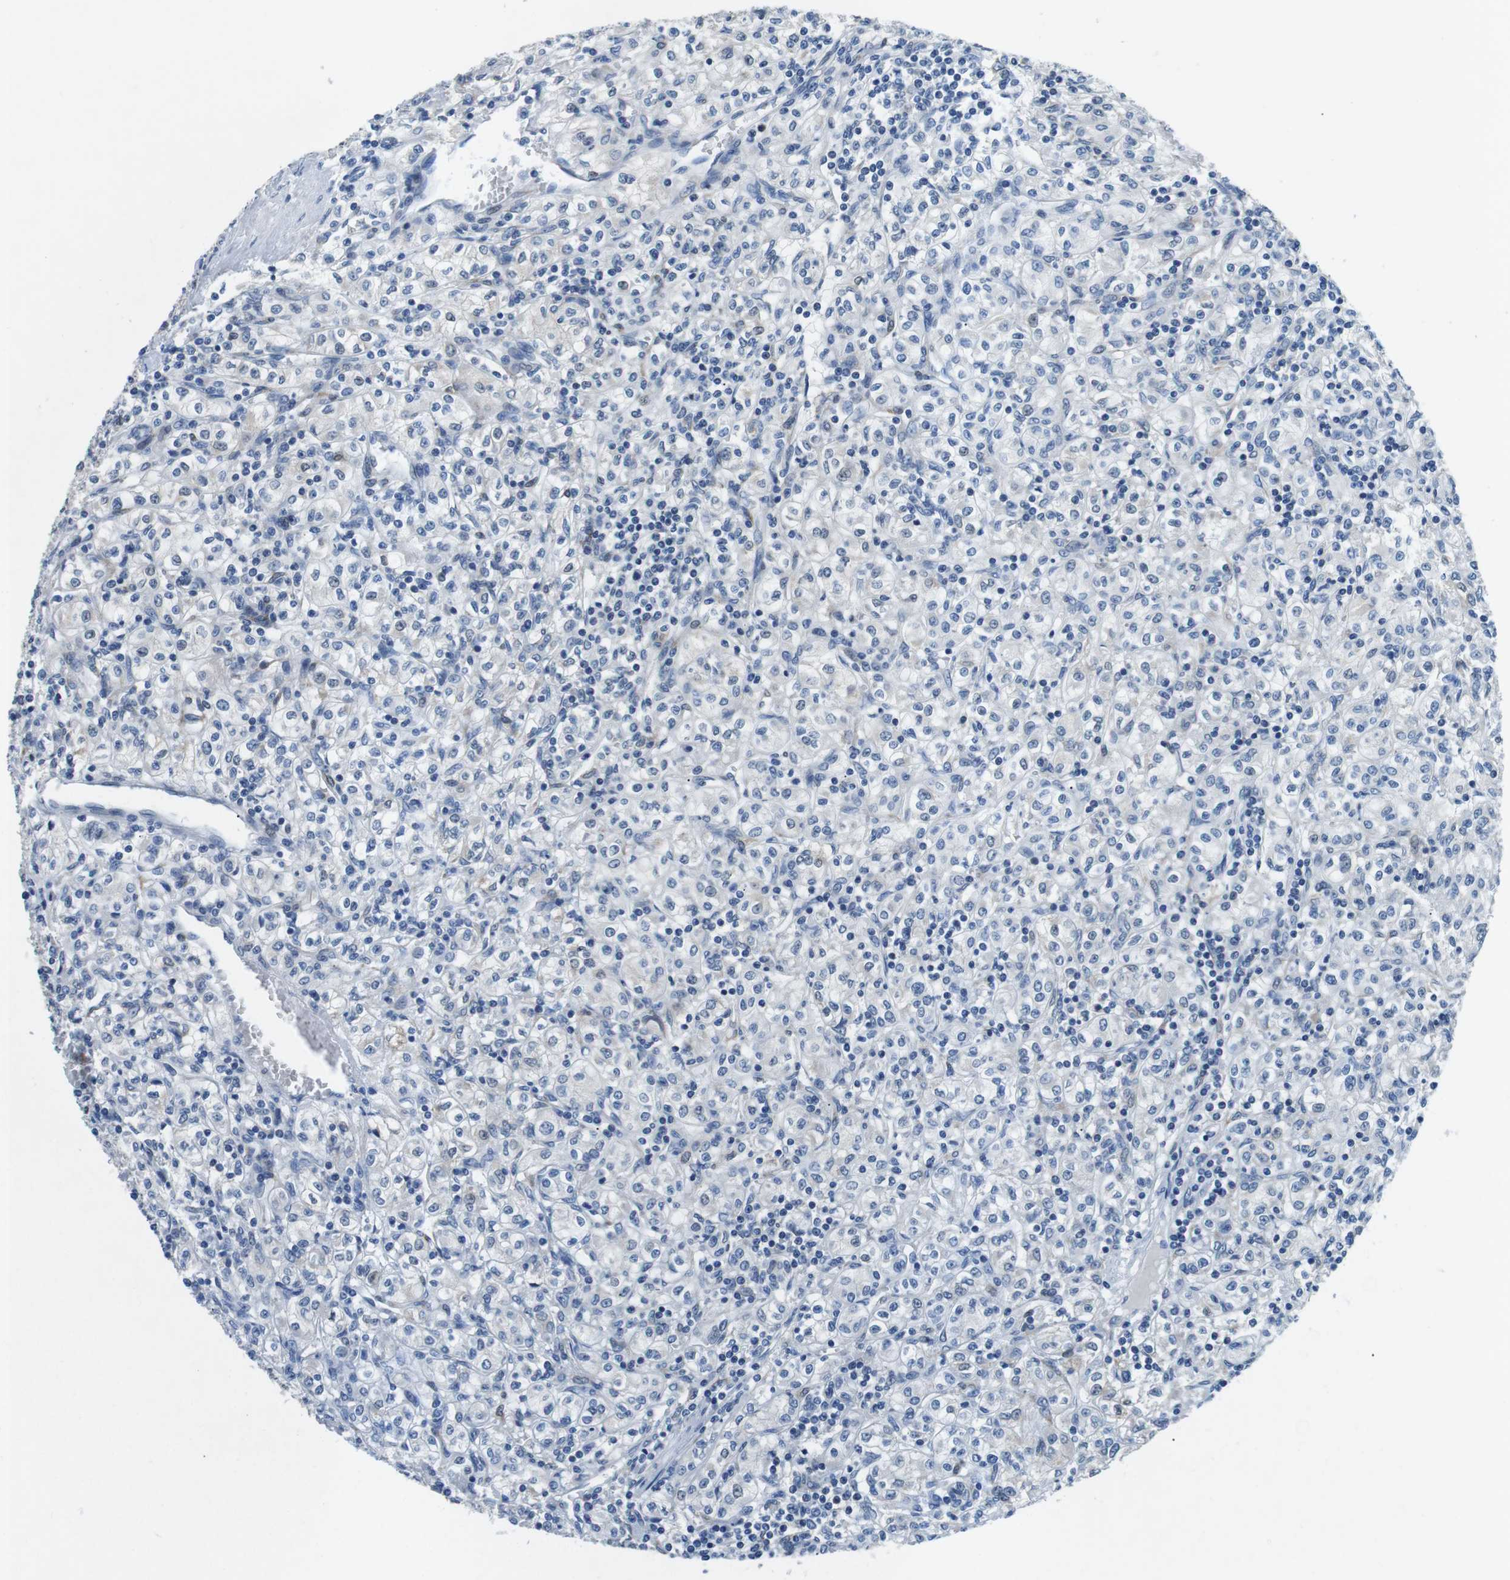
{"staining": {"intensity": "negative", "quantity": "none", "location": "none"}, "tissue": "renal cancer", "cell_type": "Tumor cells", "image_type": "cancer", "snomed": [{"axis": "morphology", "description": "Adenocarcinoma, NOS"}, {"axis": "topography", "description": "Kidney"}], "caption": "Photomicrograph shows no protein expression in tumor cells of renal cancer tissue. (DAB immunohistochemistry with hematoxylin counter stain).", "gene": "PHLDA1", "patient": {"sex": "male", "age": 77}}